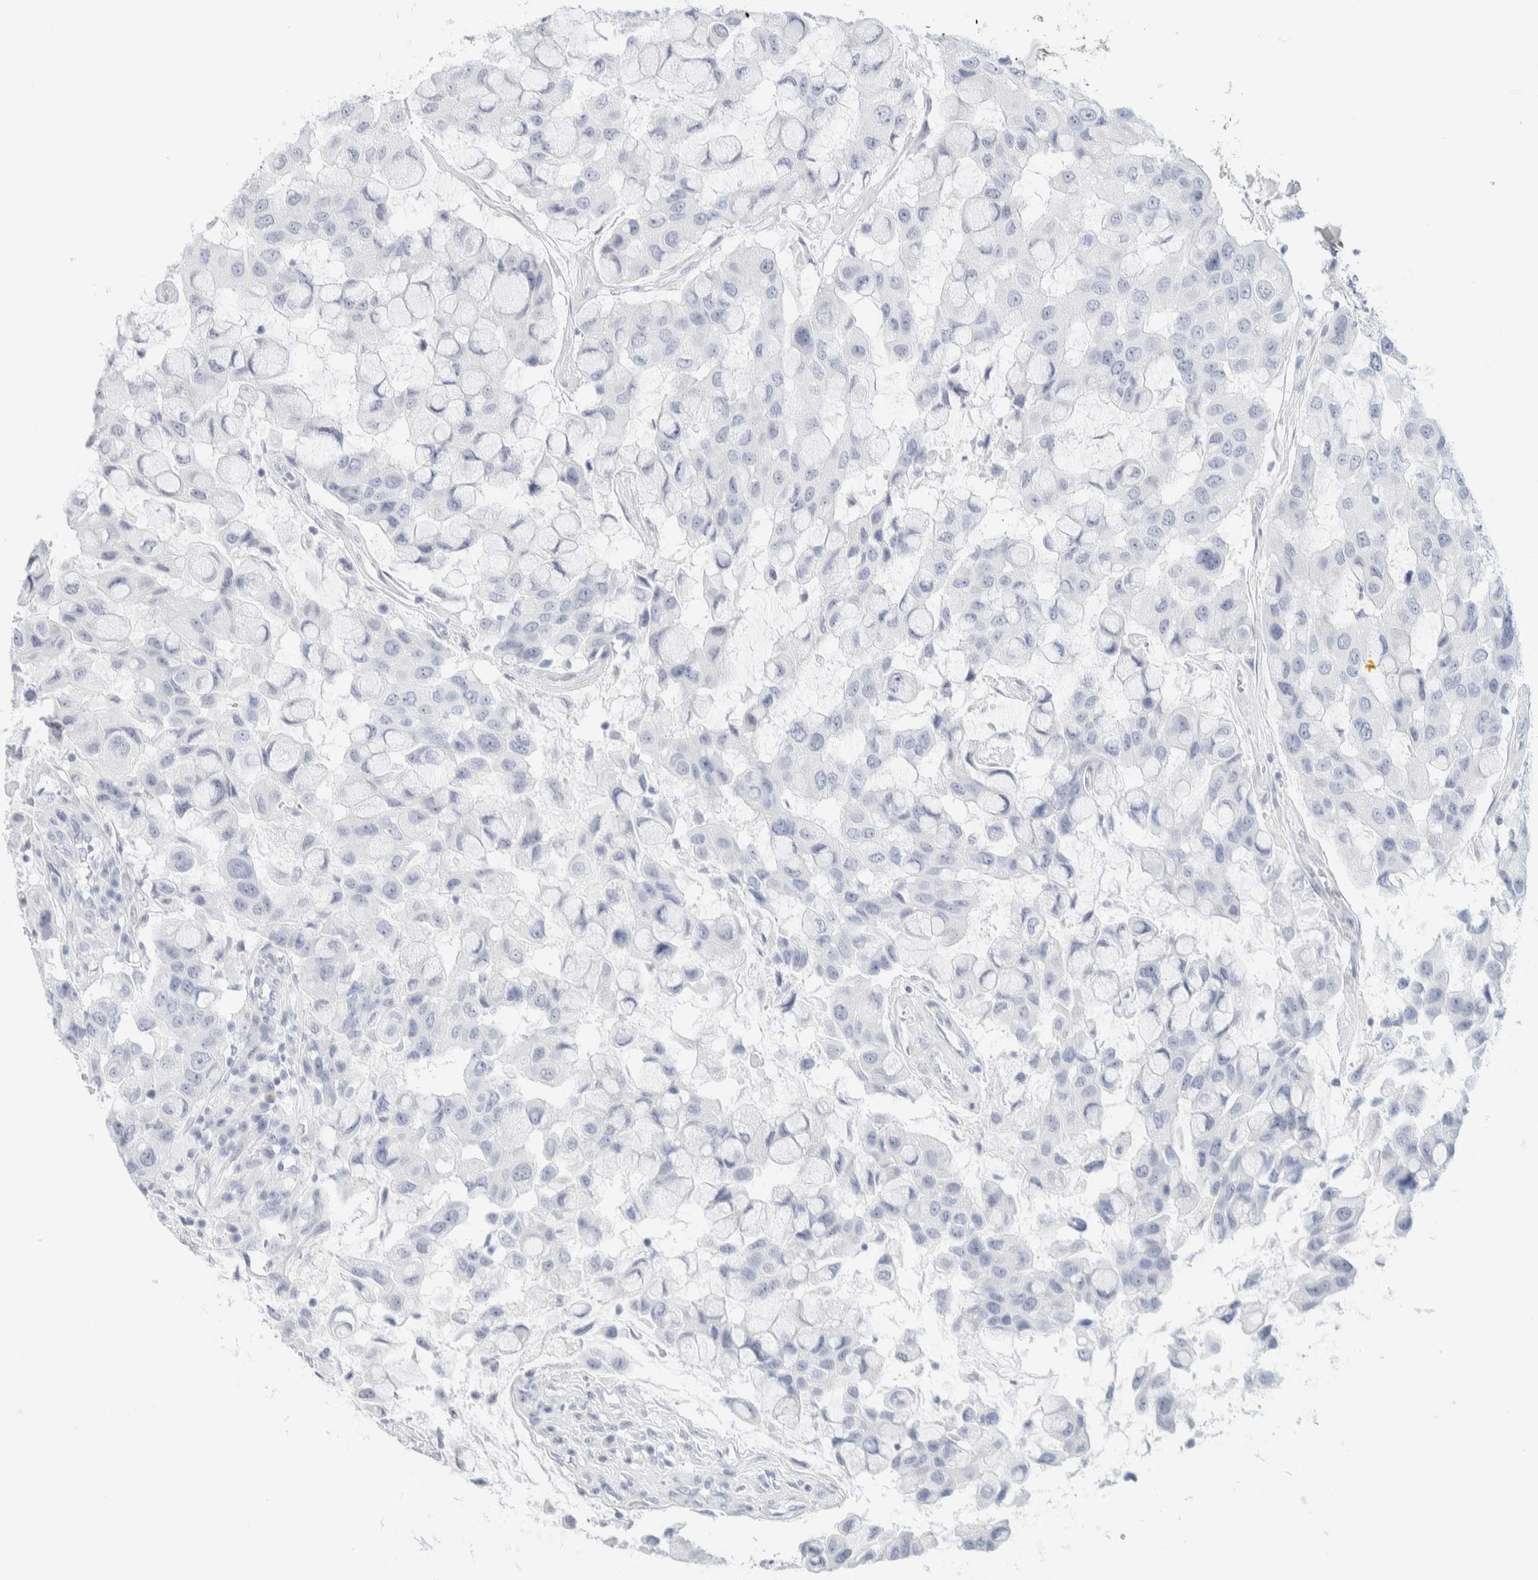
{"staining": {"intensity": "negative", "quantity": "none", "location": "none"}, "tissue": "breast cancer", "cell_type": "Tumor cells", "image_type": "cancer", "snomed": [{"axis": "morphology", "description": "Duct carcinoma"}, {"axis": "topography", "description": "Breast"}], "caption": "Protein analysis of intraductal carcinoma (breast) displays no significant staining in tumor cells. (Stains: DAB immunohistochemistry (IHC) with hematoxylin counter stain, Microscopy: brightfield microscopy at high magnification).", "gene": "ATCAY", "patient": {"sex": "female", "age": 27}}